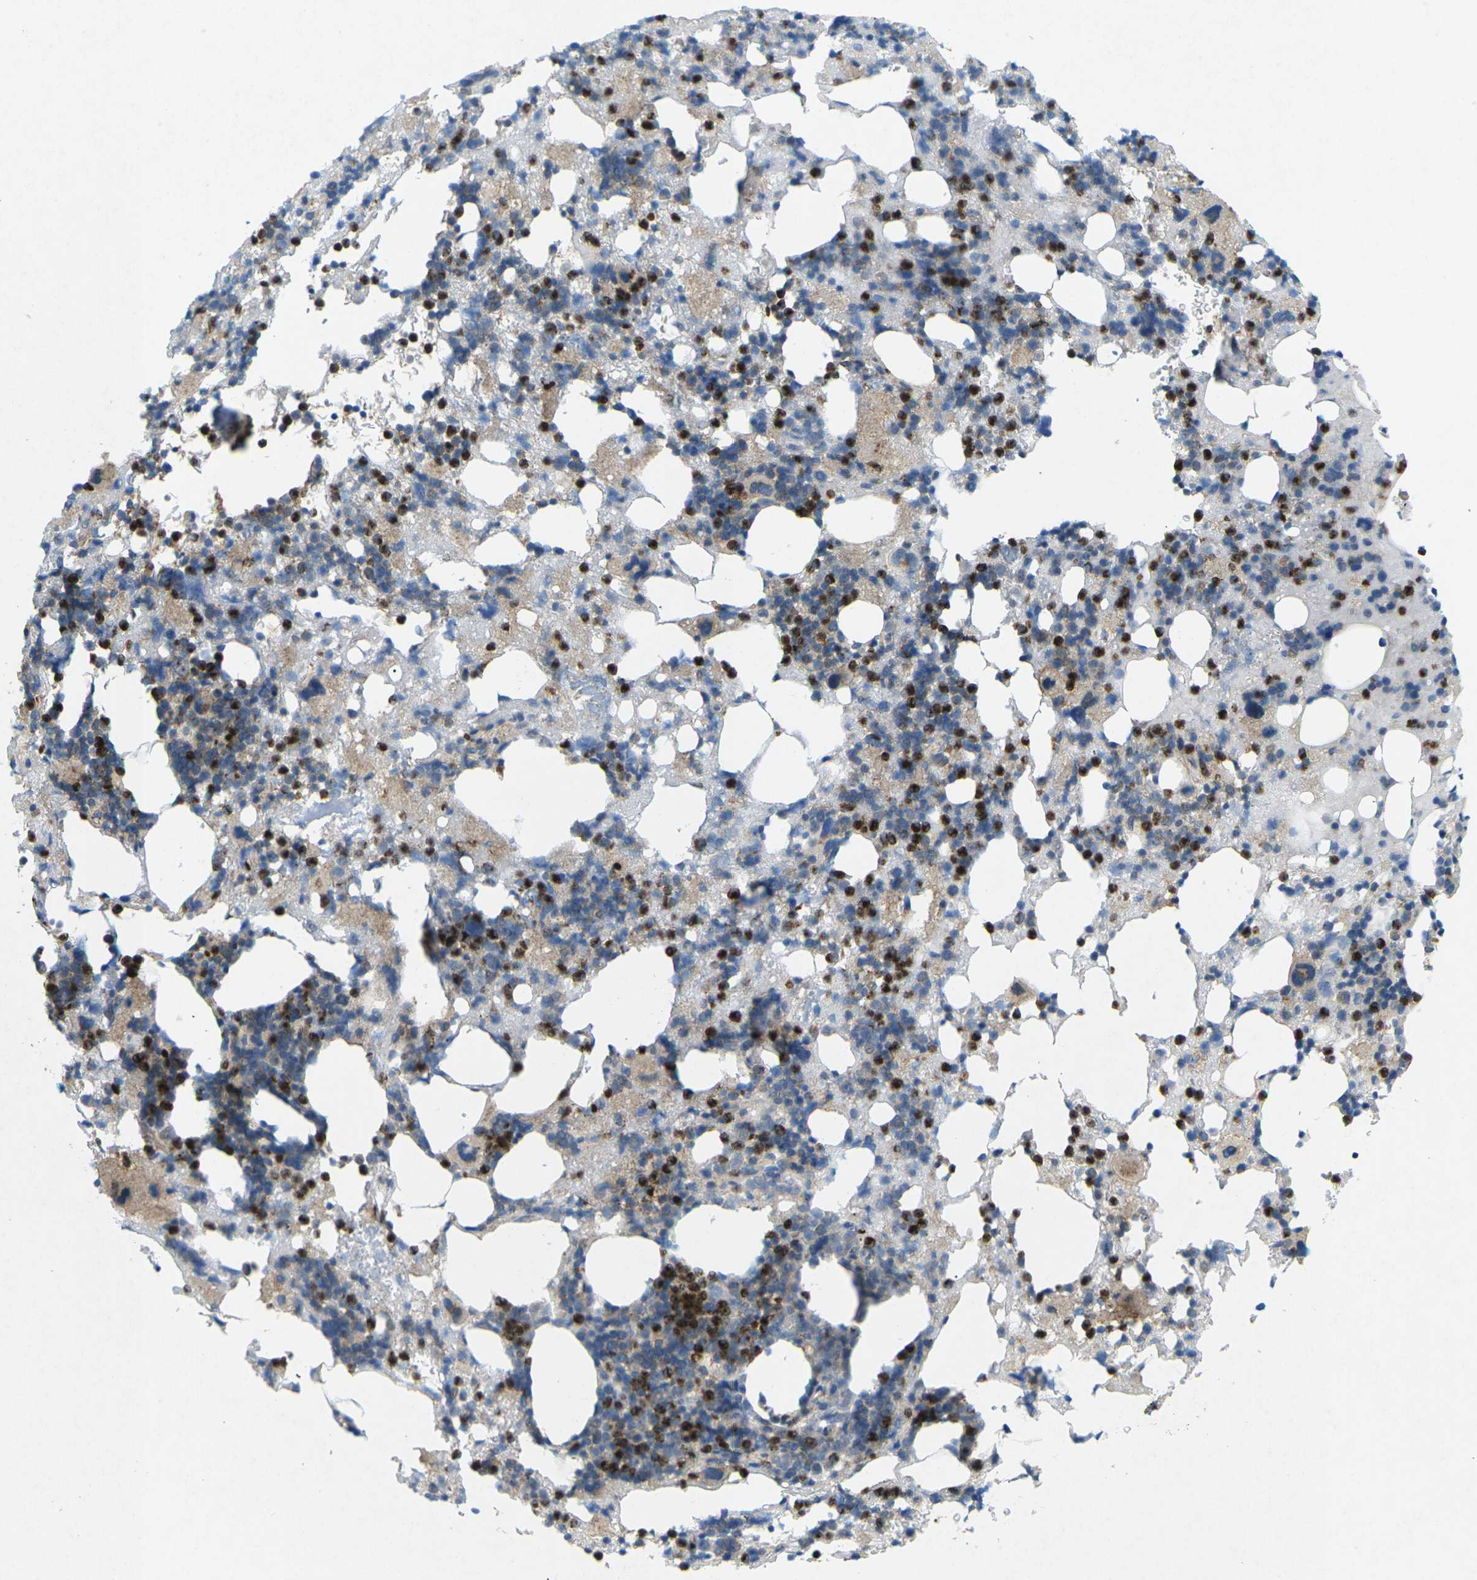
{"staining": {"intensity": "strong", "quantity": "25%-75%", "location": "cytoplasmic/membranous"}, "tissue": "bone marrow", "cell_type": "Hematopoietic cells", "image_type": "normal", "snomed": [{"axis": "morphology", "description": "Normal tissue, NOS"}, {"axis": "morphology", "description": "Inflammation, NOS"}, {"axis": "topography", "description": "Bone marrow"}], "caption": "Immunohistochemistry micrograph of benign human bone marrow stained for a protein (brown), which shows high levels of strong cytoplasmic/membranous positivity in about 25%-75% of hematopoietic cells.", "gene": "STK11", "patient": {"sex": "female", "age": 64}}